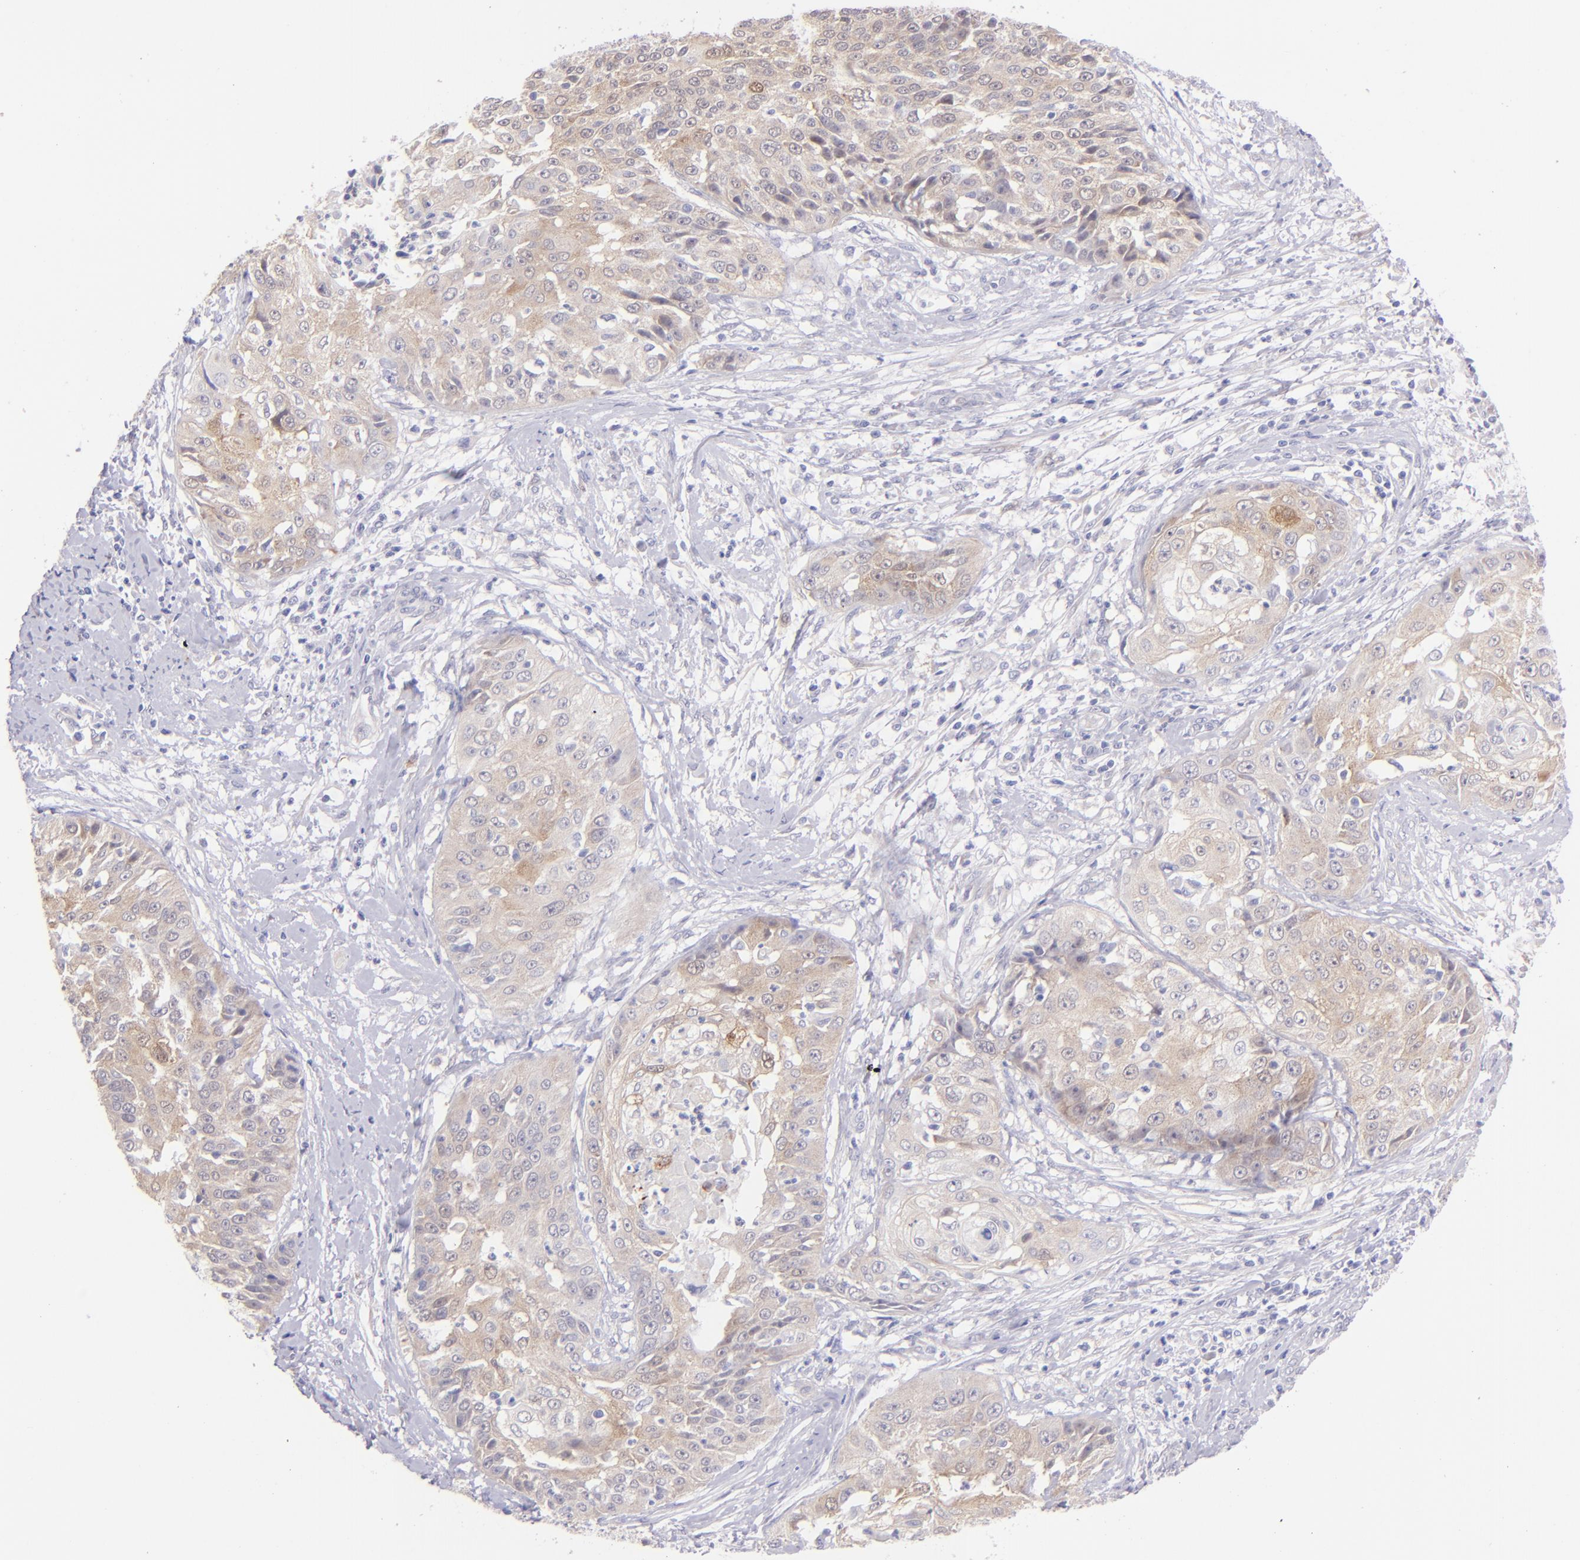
{"staining": {"intensity": "weak", "quantity": ">75%", "location": "cytoplasmic/membranous"}, "tissue": "cervical cancer", "cell_type": "Tumor cells", "image_type": "cancer", "snomed": [{"axis": "morphology", "description": "Squamous cell carcinoma, NOS"}, {"axis": "topography", "description": "Cervix"}], "caption": "Cervical squamous cell carcinoma stained for a protein (brown) demonstrates weak cytoplasmic/membranous positive staining in approximately >75% of tumor cells.", "gene": "SH2D4A", "patient": {"sex": "female", "age": 64}}